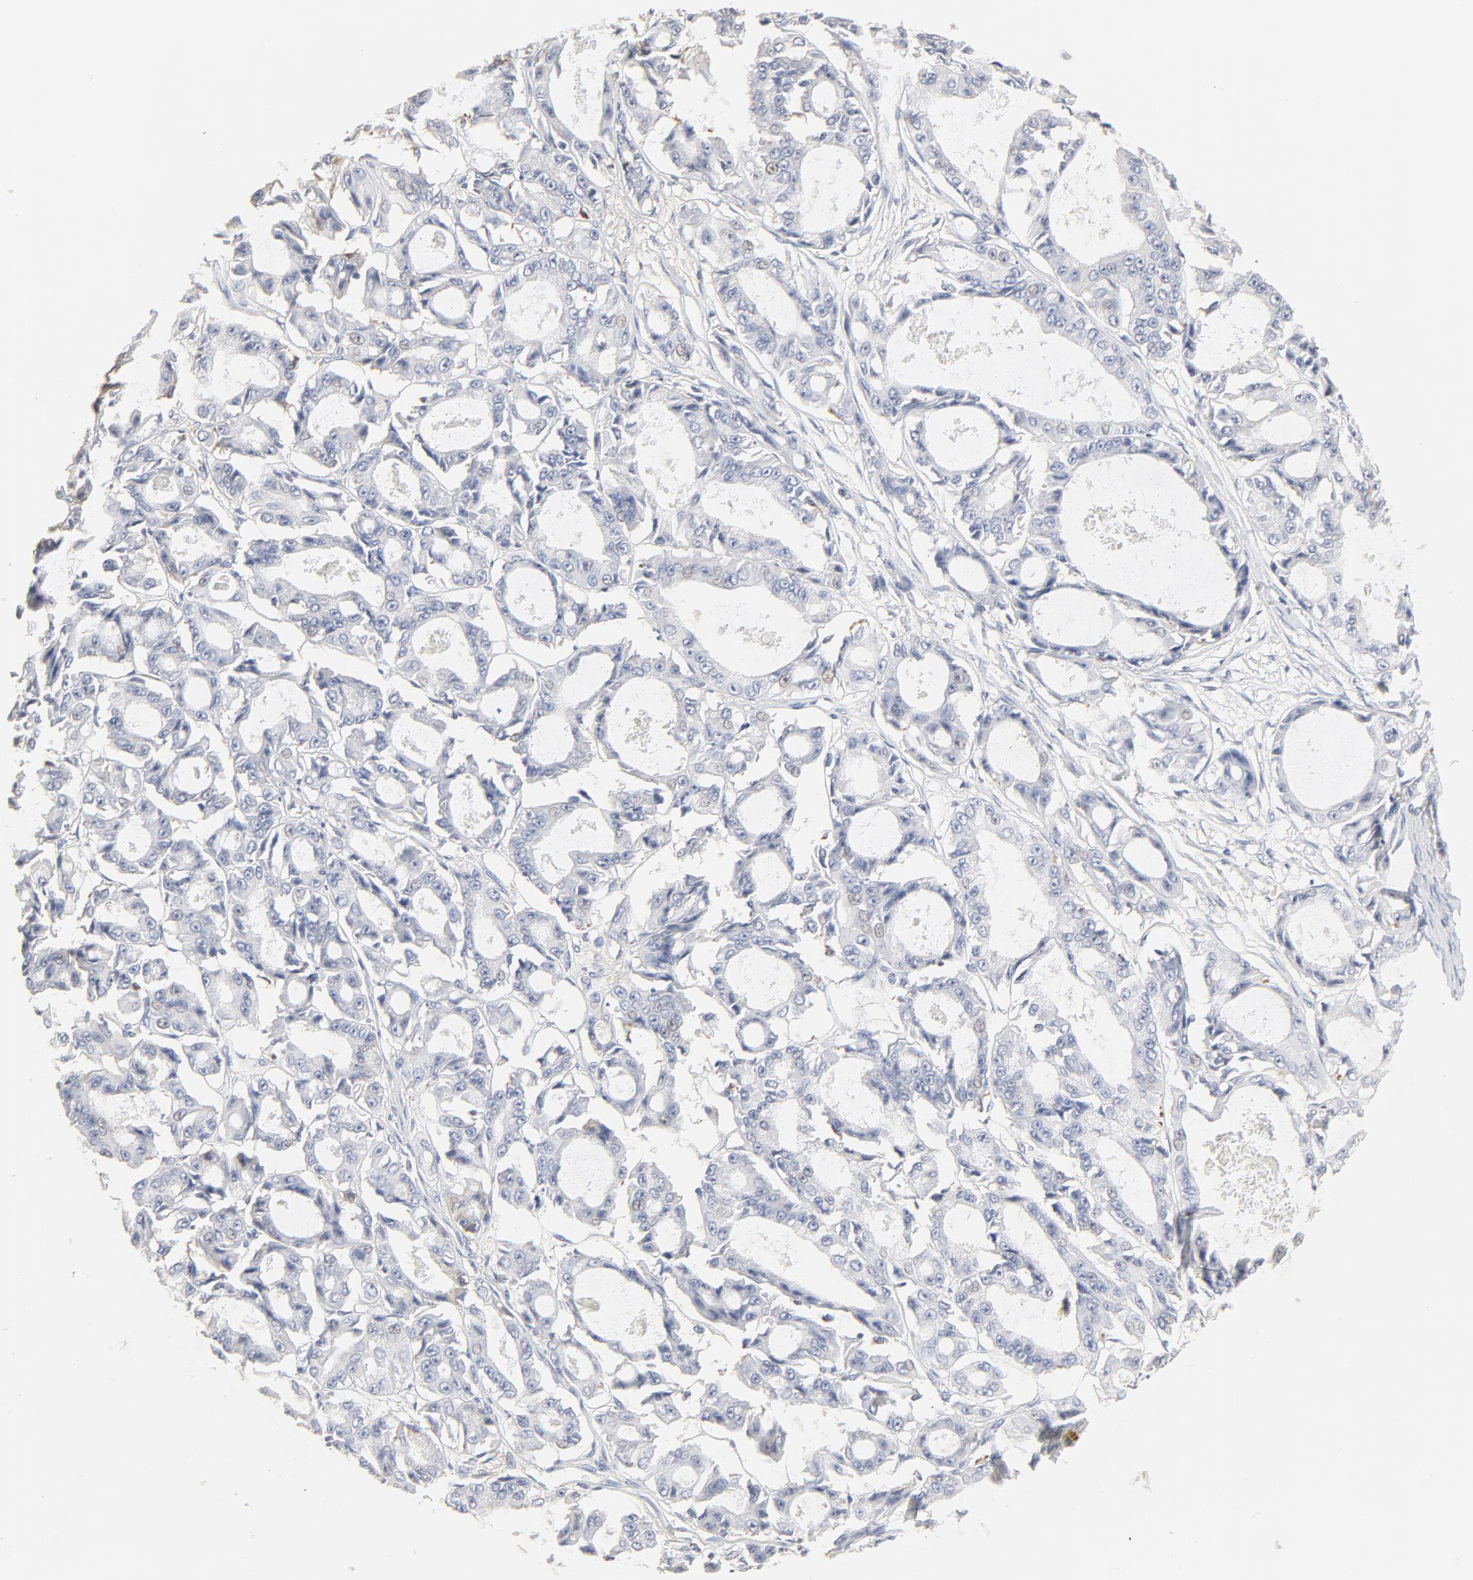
{"staining": {"intensity": "negative", "quantity": "none", "location": "none"}, "tissue": "ovarian cancer", "cell_type": "Tumor cells", "image_type": "cancer", "snomed": [{"axis": "morphology", "description": "Carcinoma, endometroid"}, {"axis": "topography", "description": "Ovary"}], "caption": "The immunohistochemistry image has no significant expression in tumor cells of ovarian cancer (endometroid carcinoma) tissue.", "gene": "FCGBP", "patient": {"sex": "female", "age": 61}}